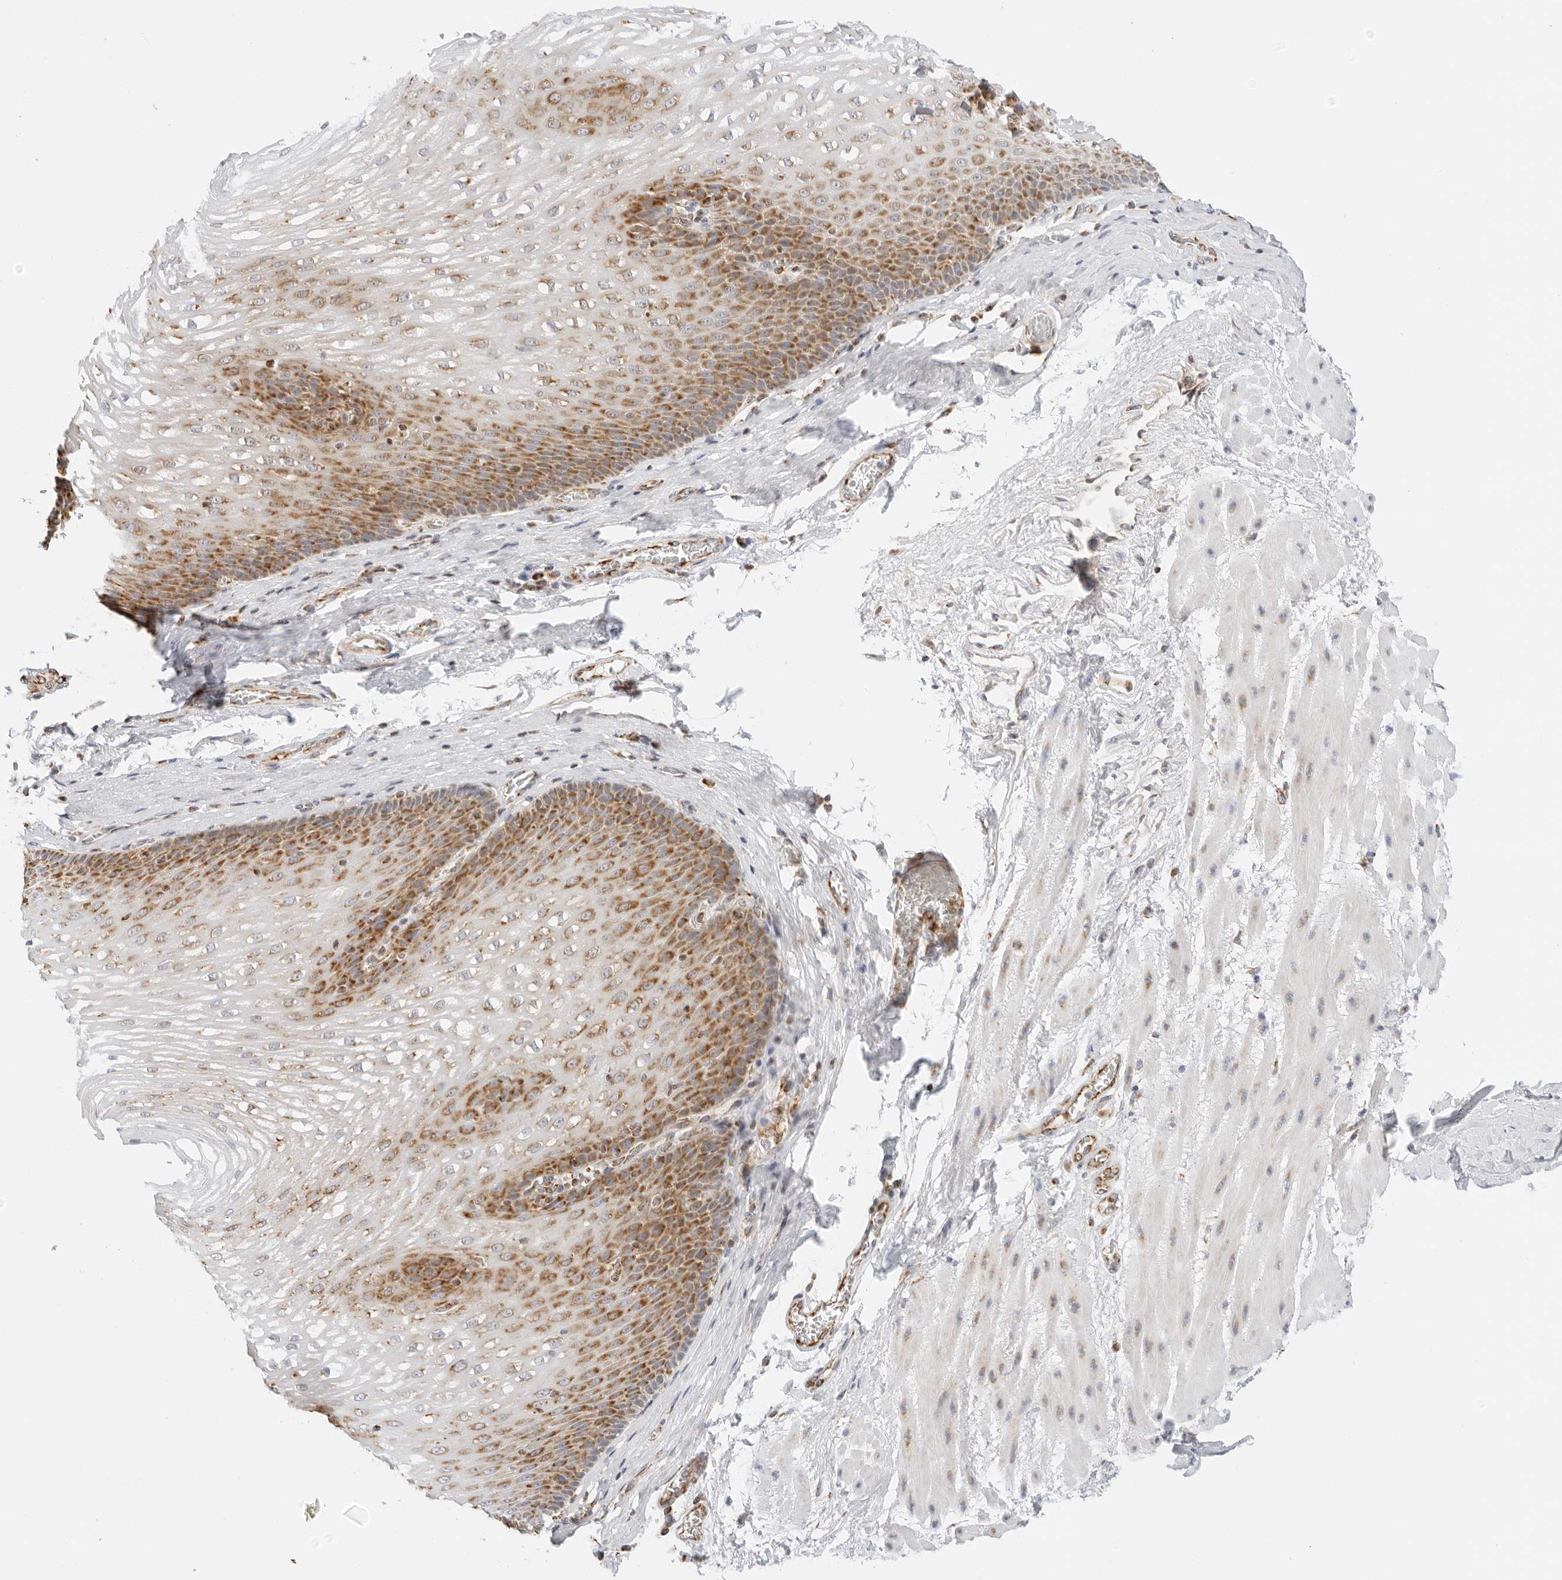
{"staining": {"intensity": "strong", "quantity": "25%-75%", "location": "cytoplasmic/membranous"}, "tissue": "esophagus", "cell_type": "Squamous epithelial cells", "image_type": "normal", "snomed": [{"axis": "morphology", "description": "Normal tissue, NOS"}, {"axis": "topography", "description": "Esophagus"}], "caption": "DAB immunohistochemical staining of normal esophagus demonstrates strong cytoplasmic/membranous protein expression in about 25%-75% of squamous epithelial cells.", "gene": "RC3H1", "patient": {"sex": "male", "age": 48}}